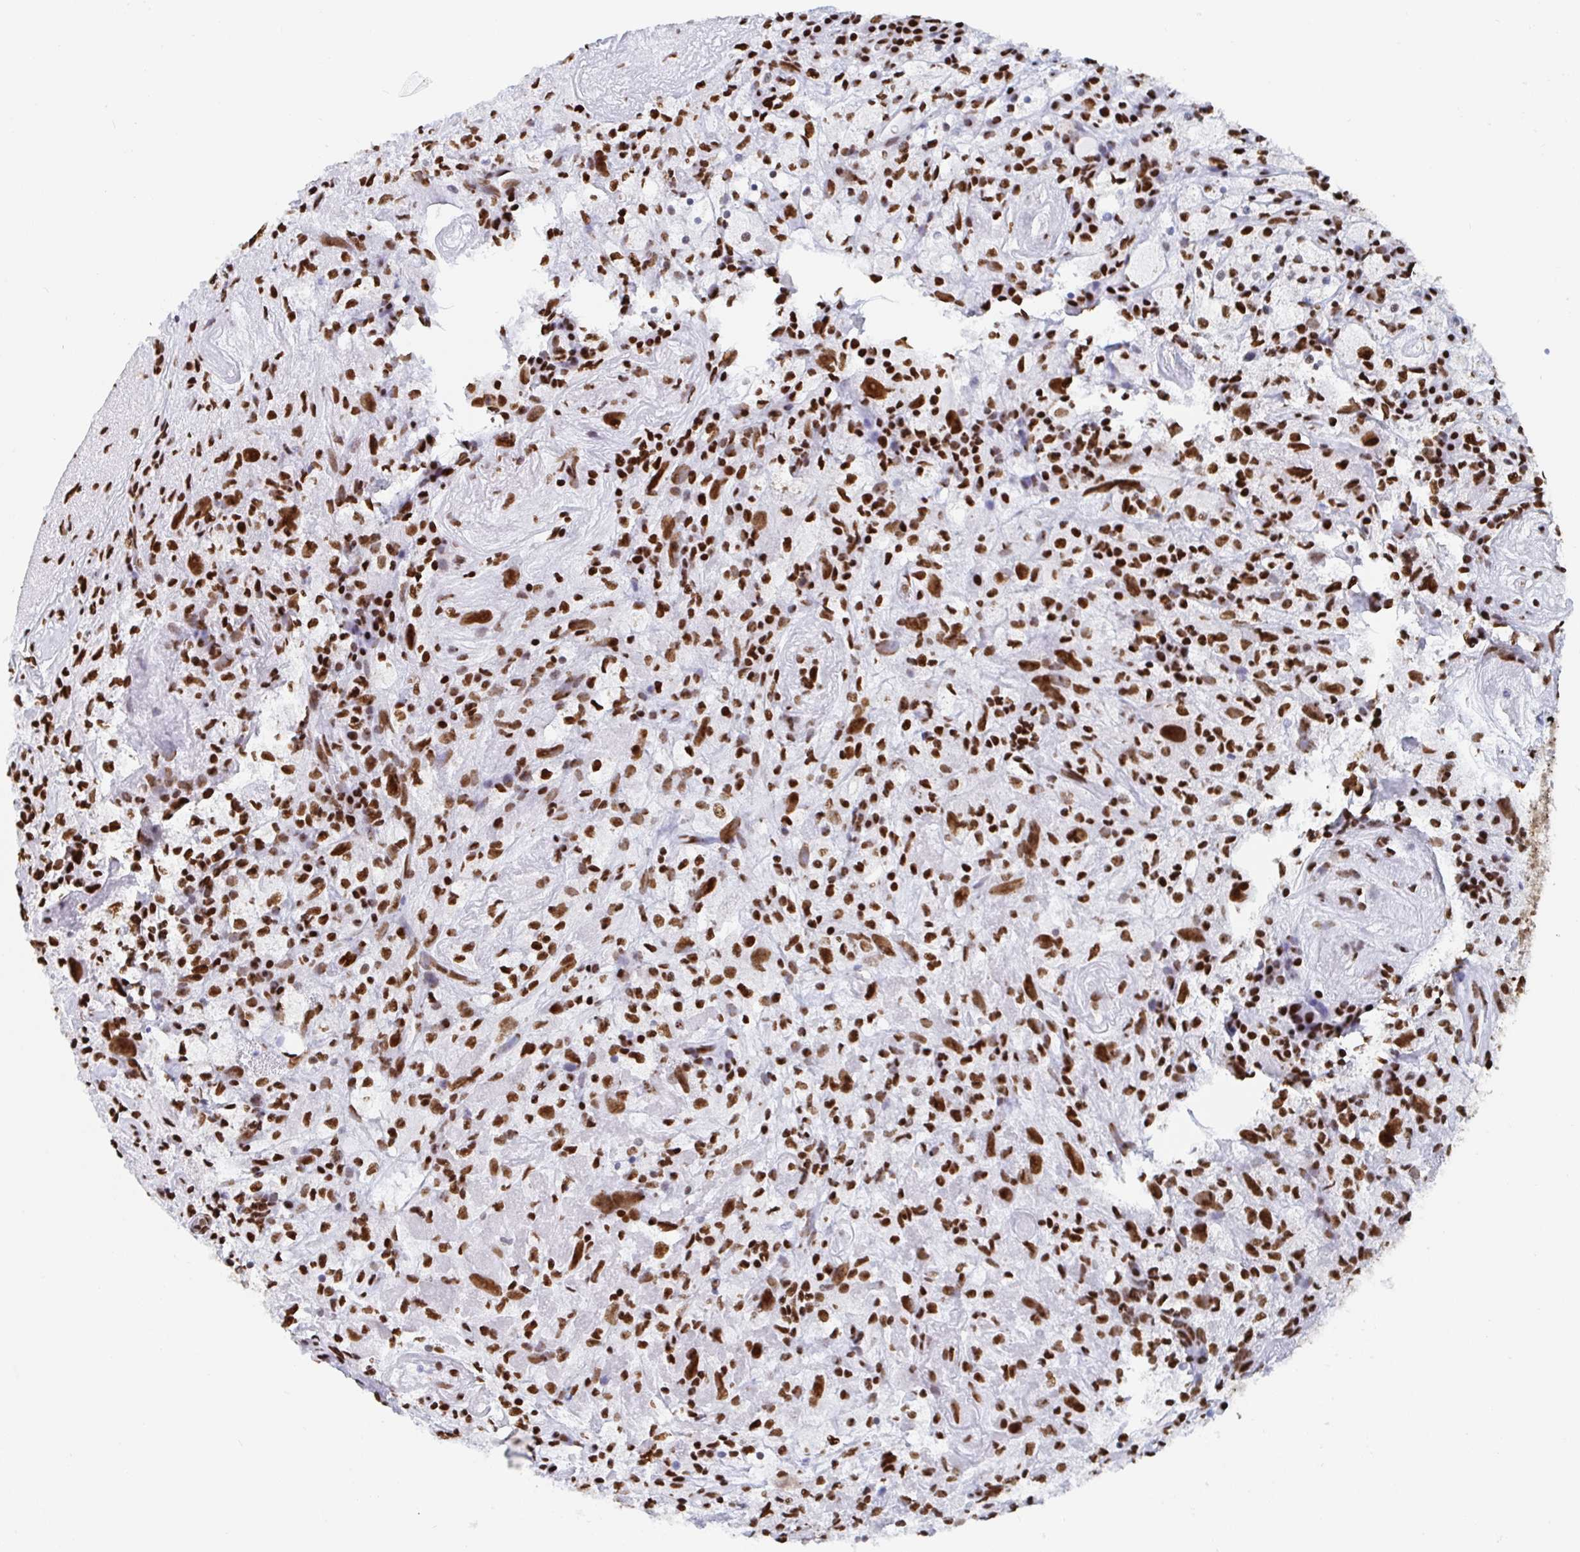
{"staining": {"intensity": "strong", "quantity": ">75%", "location": "nuclear"}, "tissue": "glioma", "cell_type": "Tumor cells", "image_type": "cancer", "snomed": [{"axis": "morphology", "description": "Glioma, malignant, High grade"}, {"axis": "topography", "description": "Brain"}], "caption": "Immunohistochemistry (IHC) photomicrograph of glioma stained for a protein (brown), which reveals high levels of strong nuclear positivity in approximately >75% of tumor cells.", "gene": "EWSR1", "patient": {"sex": "male", "age": 68}}